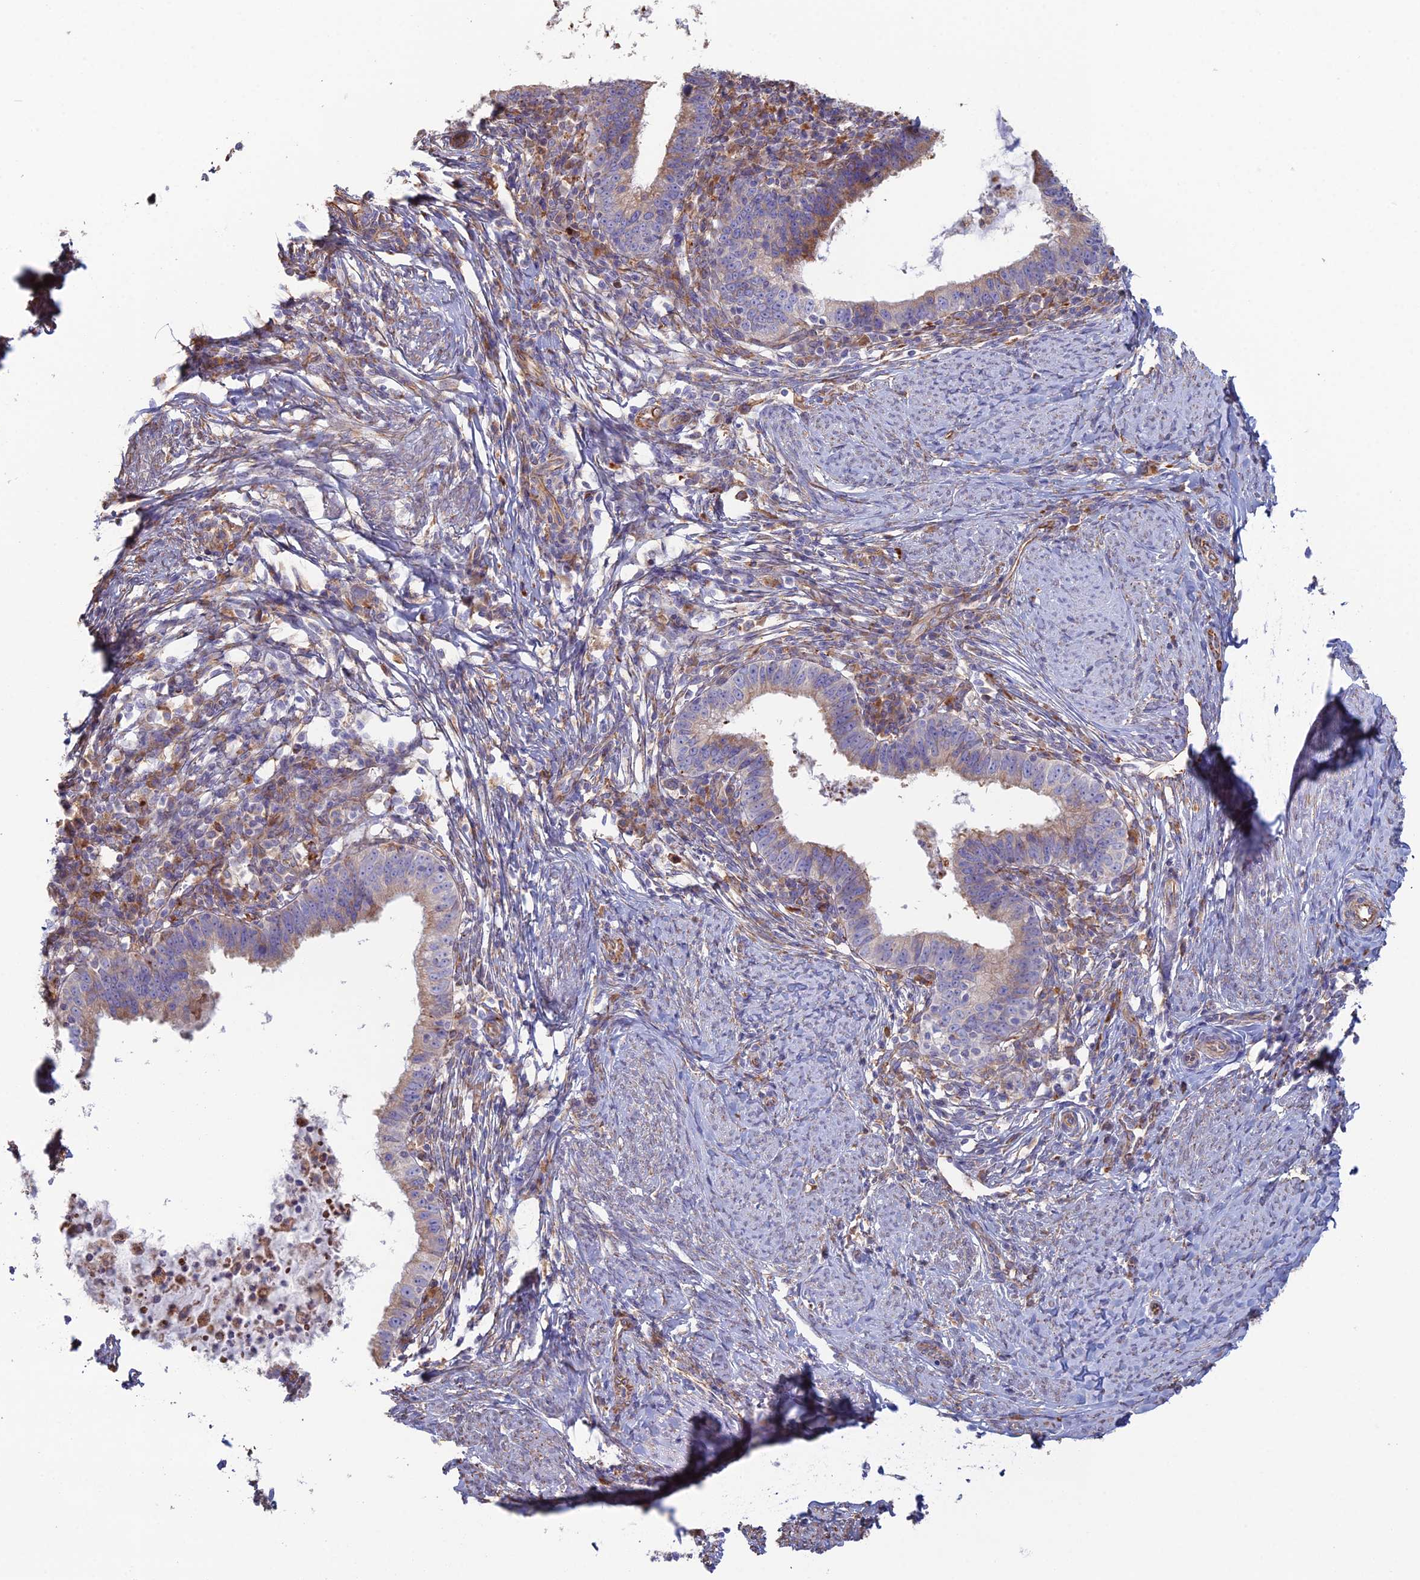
{"staining": {"intensity": "moderate", "quantity": "<25%", "location": "cytoplasmic/membranous"}, "tissue": "cervical cancer", "cell_type": "Tumor cells", "image_type": "cancer", "snomed": [{"axis": "morphology", "description": "Adenocarcinoma, NOS"}, {"axis": "topography", "description": "Cervix"}], "caption": "Immunohistochemistry of cervical cancer reveals low levels of moderate cytoplasmic/membranous expression in about <25% of tumor cells.", "gene": "CLVS2", "patient": {"sex": "female", "age": 36}}